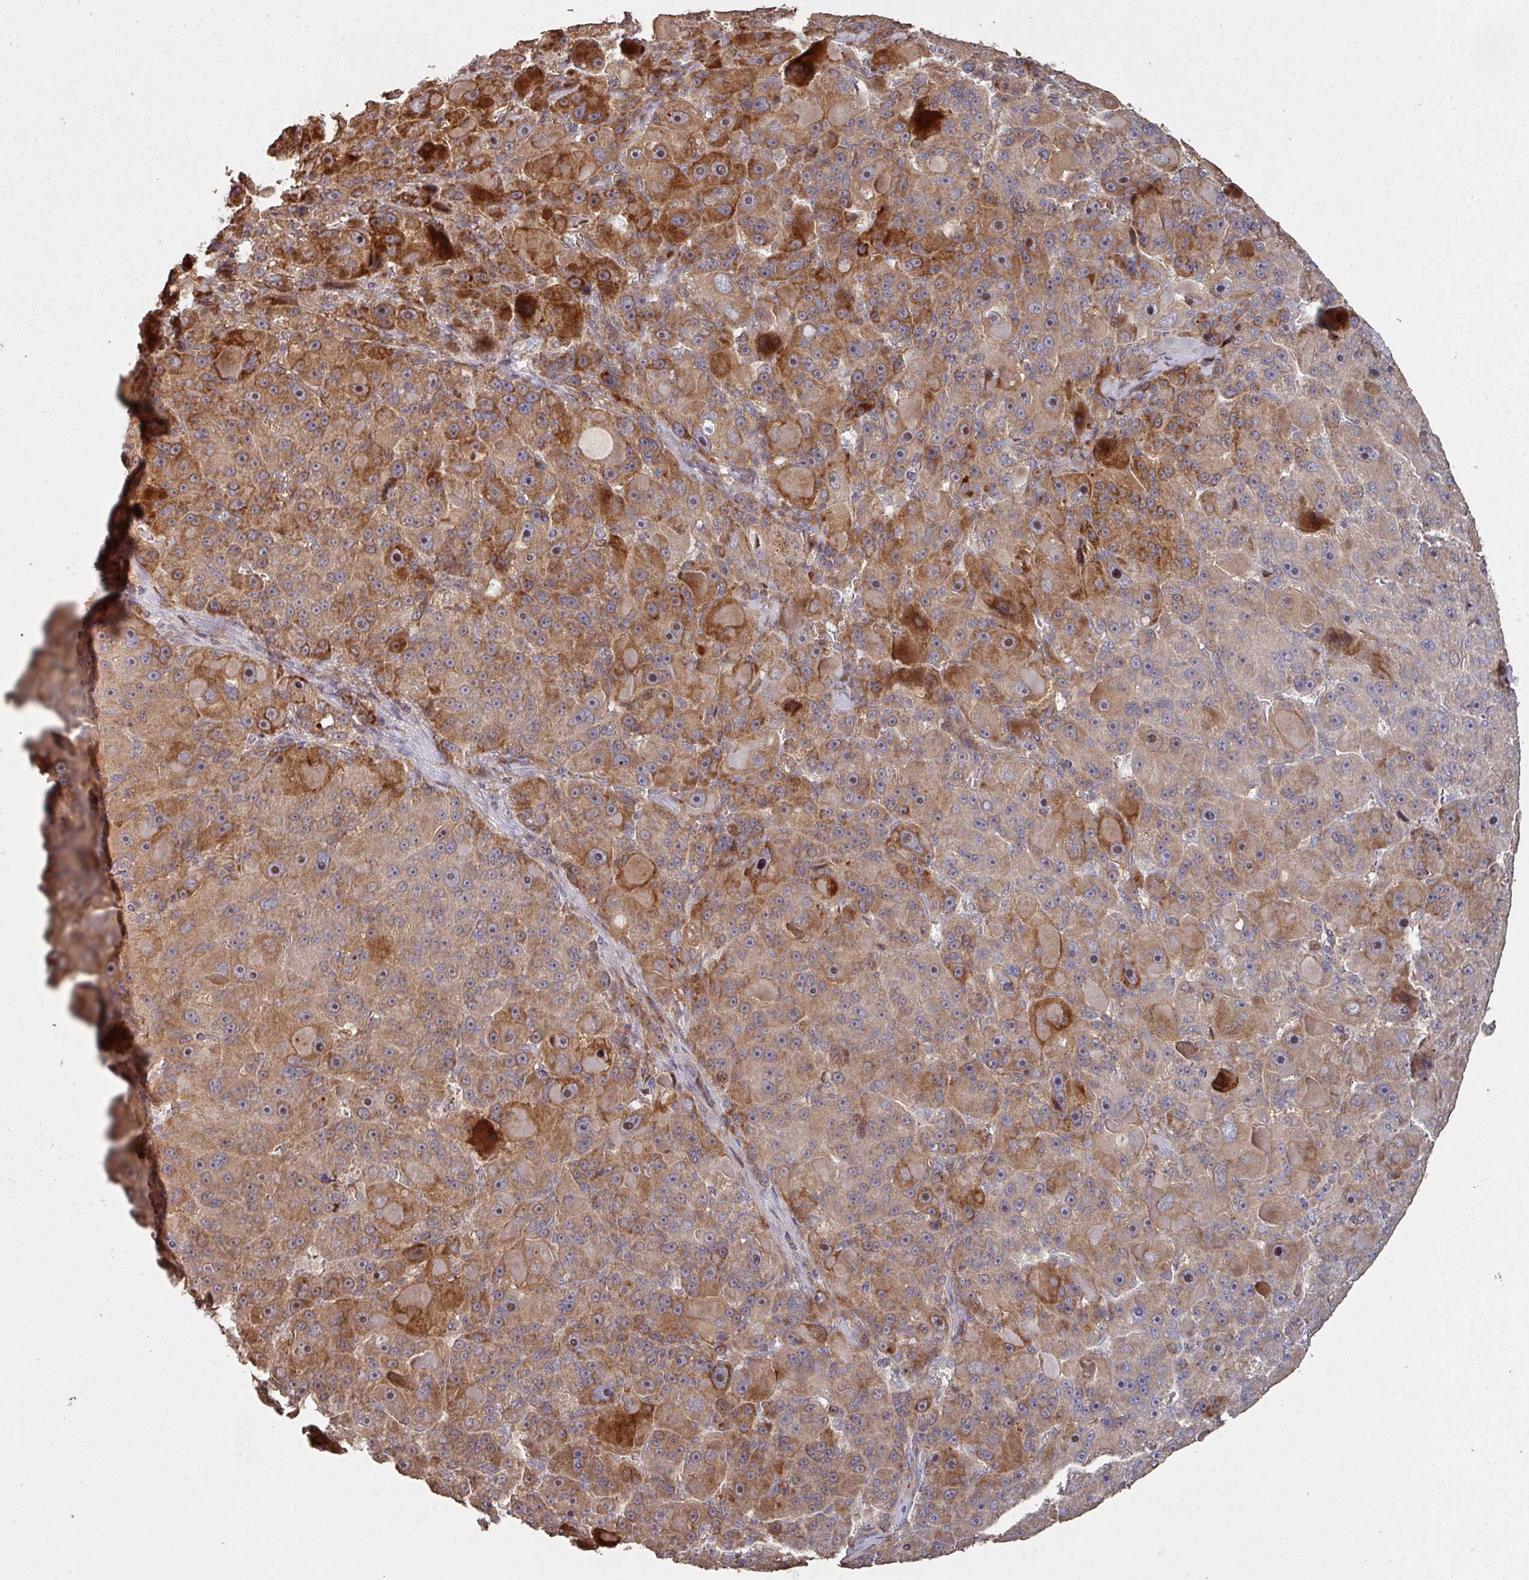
{"staining": {"intensity": "moderate", "quantity": ">75%", "location": "cytoplasmic/membranous"}, "tissue": "liver cancer", "cell_type": "Tumor cells", "image_type": "cancer", "snomed": [{"axis": "morphology", "description": "Carcinoma, Hepatocellular, NOS"}, {"axis": "topography", "description": "Liver"}], "caption": "Immunohistochemical staining of human liver hepatocellular carcinoma exhibits medium levels of moderate cytoplasmic/membranous staining in approximately >75% of tumor cells.", "gene": "CA7", "patient": {"sex": "male", "age": 76}}